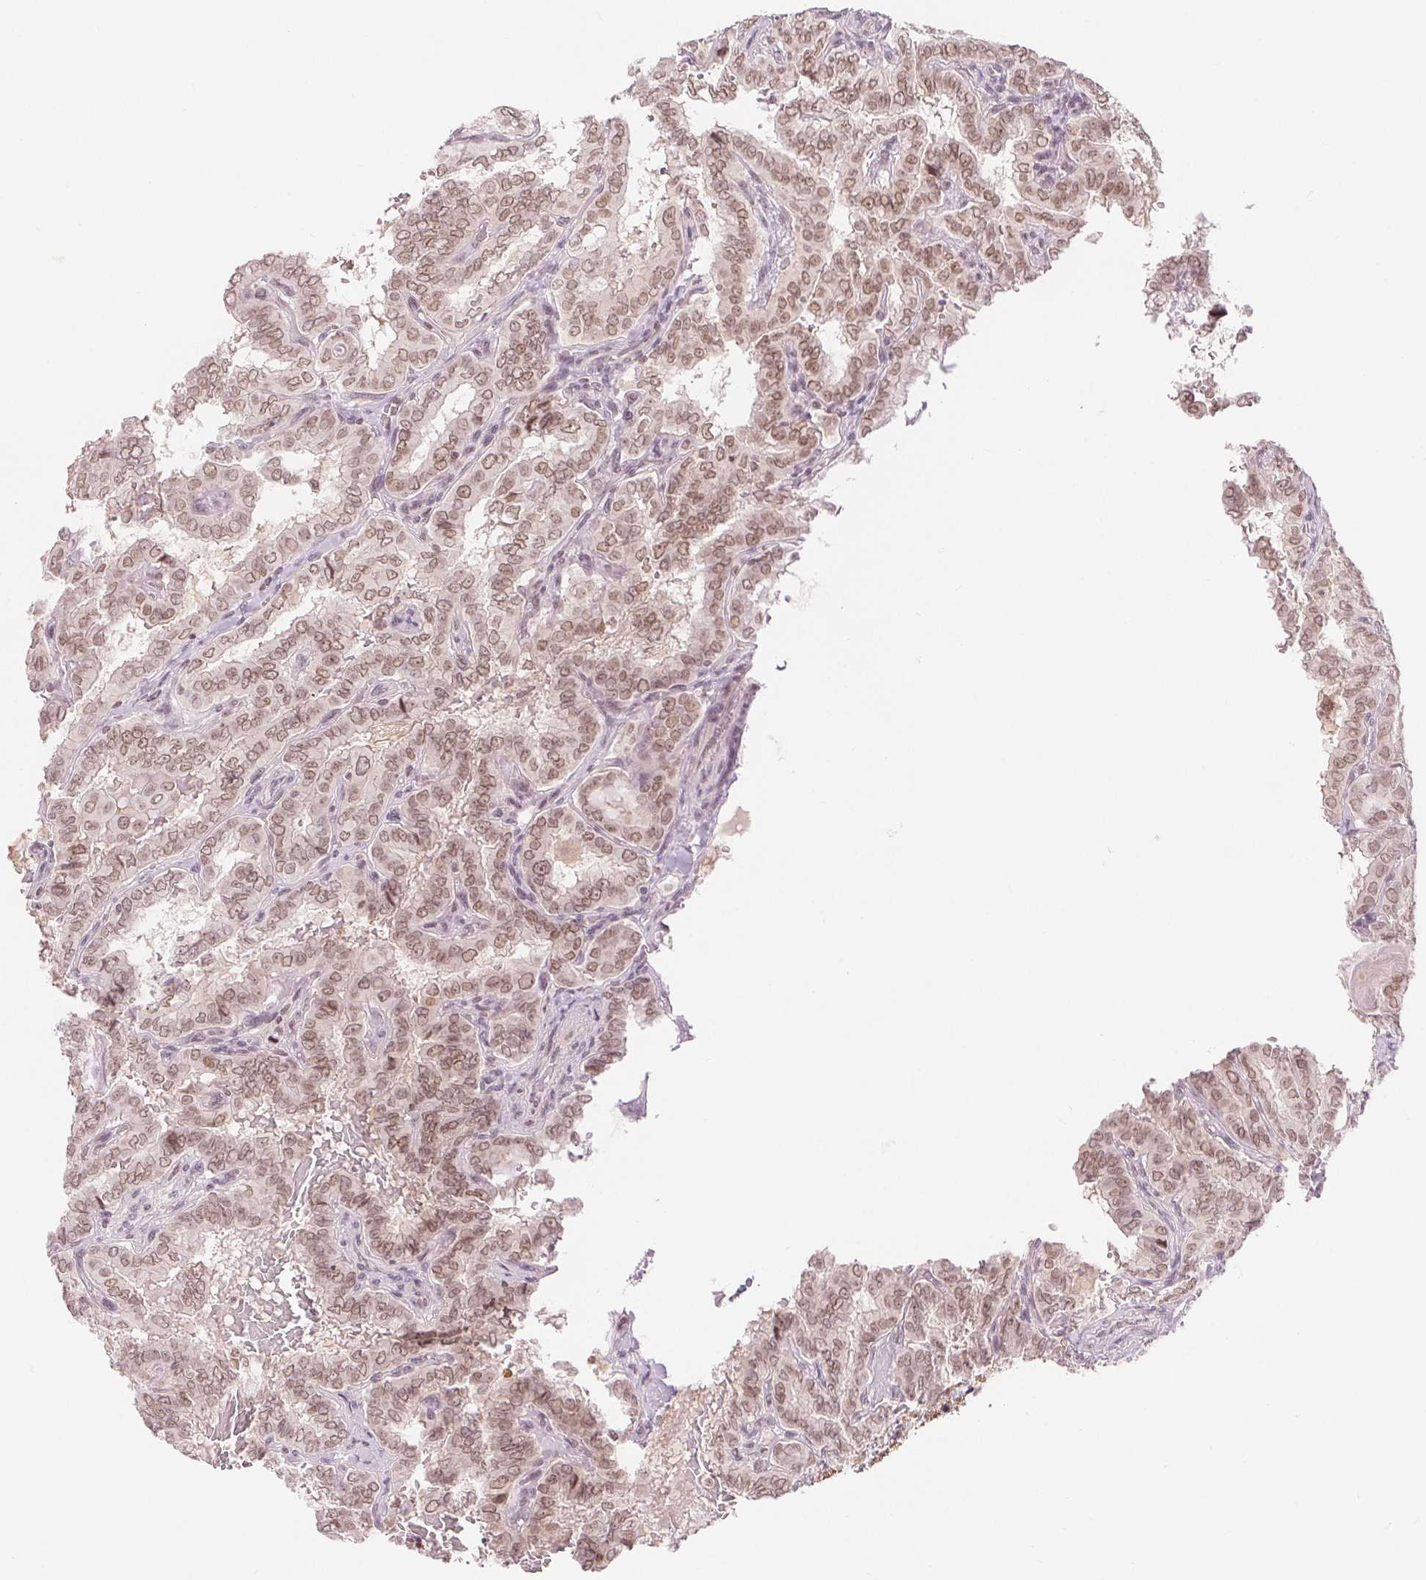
{"staining": {"intensity": "moderate", "quantity": ">75%", "location": "cytoplasmic/membranous,nuclear"}, "tissue": "thyroid cancer", "cell_type": "Tumor cells", "image_type": "cancer", "snomed": [{"axis": "morphology", "description": "Papillary adenocarcinoma, NOS"}, {"axis": "topography", "description": "Thyroid gland"}], "caption": "IHC histopathology image of neoplastic tissue: human thyroid cancer (papillary adenocarcinoma) stained using immunohistochemistry (IHC) displays medium levels of moderate protein expression localized specifically in the cytoplasmic/membranous and nuclear of tumor cells, appearing as a cytoplasmic/membranous and nuclear brown color.", "gene": "DEK", "patient": {"sex": "female", "age": 46}}